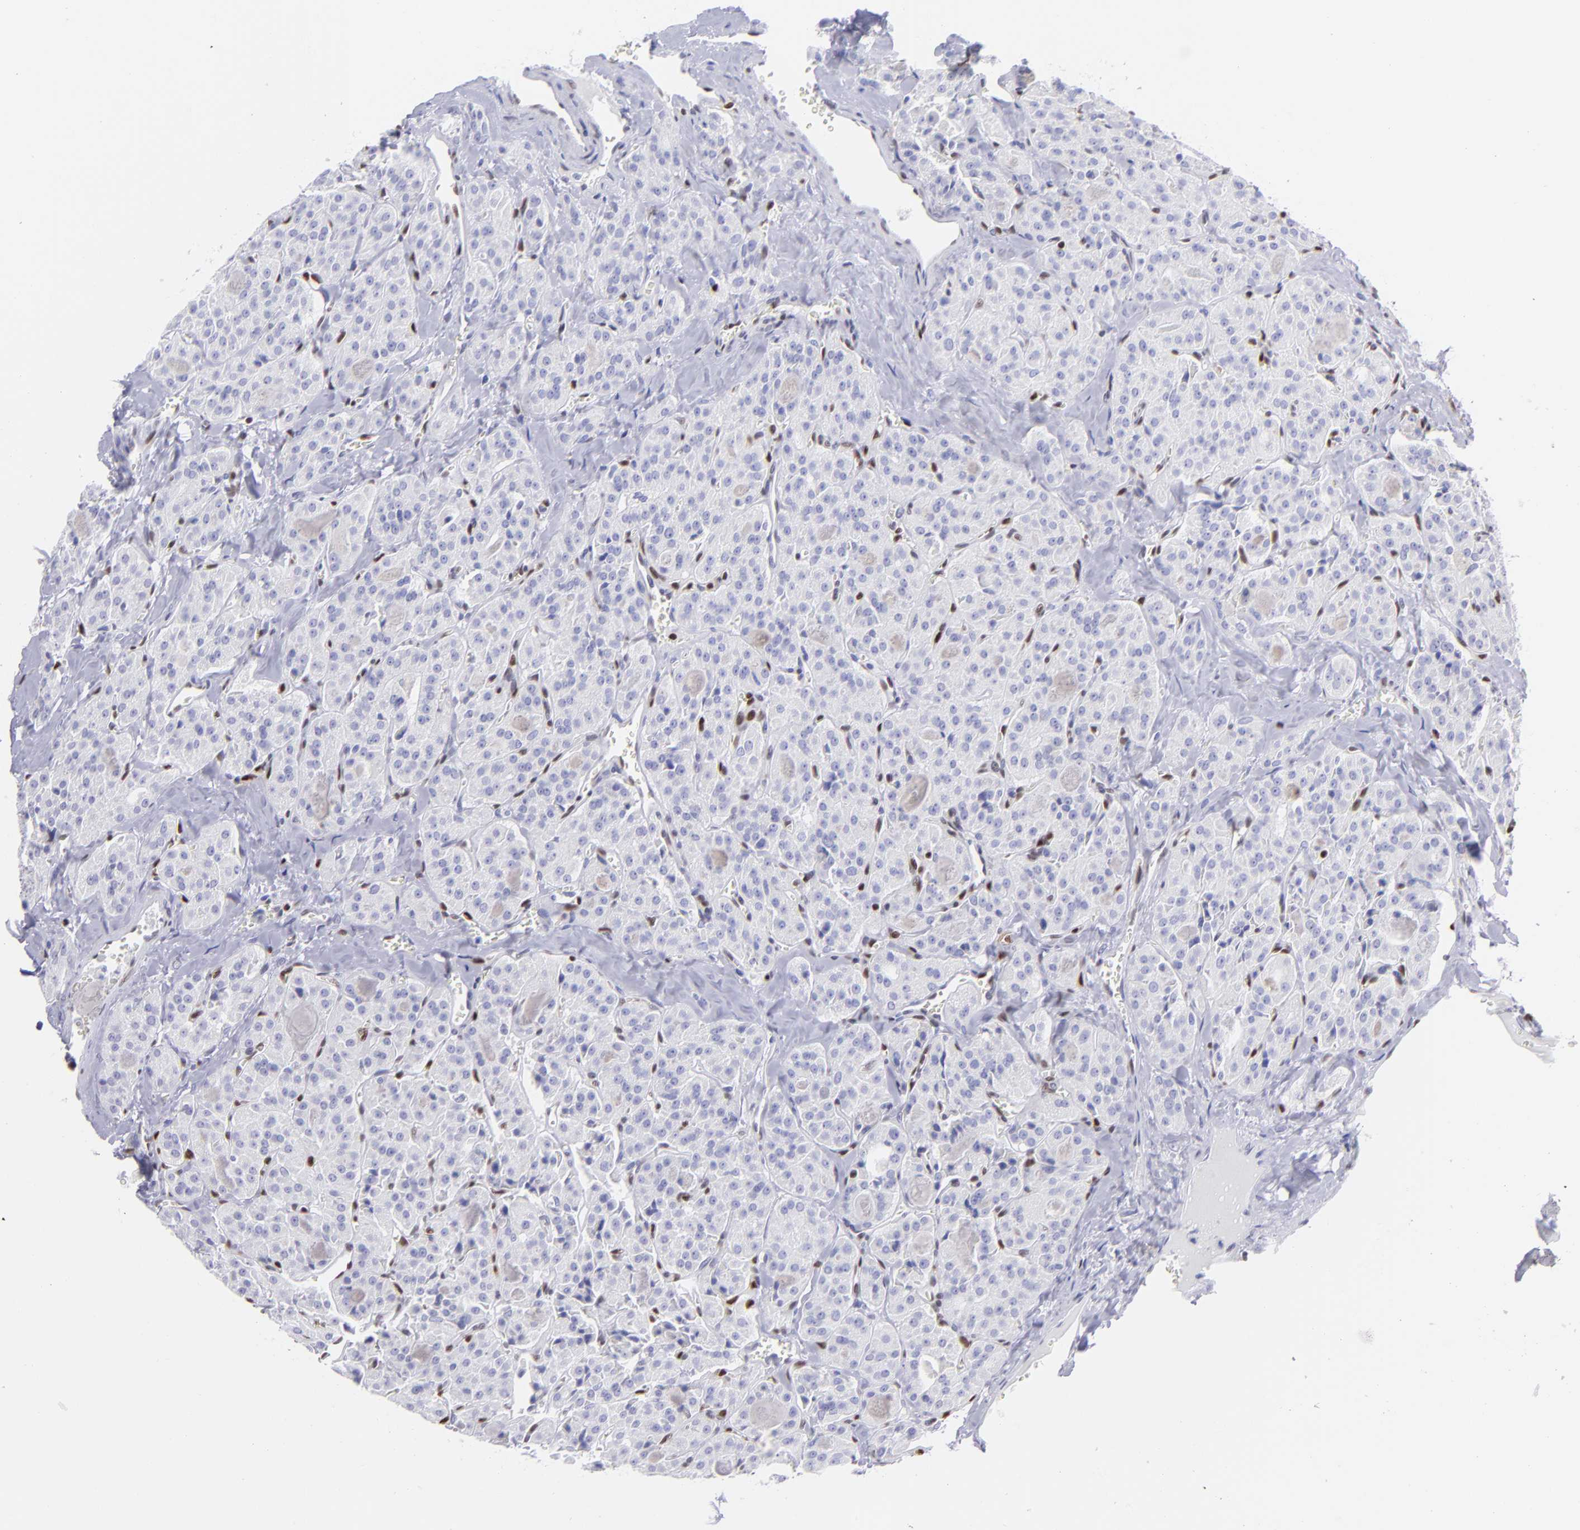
{"staining": {"intensity": "negative", "quantity": "none", "location": "none"}, "tissue": "thyroid cancer", "cell_type": "Tumor cells", "image_type": "cancer", "snomed": [{"axis": "morphology", "description": "Carcinoma, NOS"}, {"axis": "topography", "description": "Thyroid gland"}], "caption": "Tumor cells show no significant protein expression in thyroid cancer (carcinoma).", "gene": "ETS1", "patient": {"sex": "male", "age": 76}}